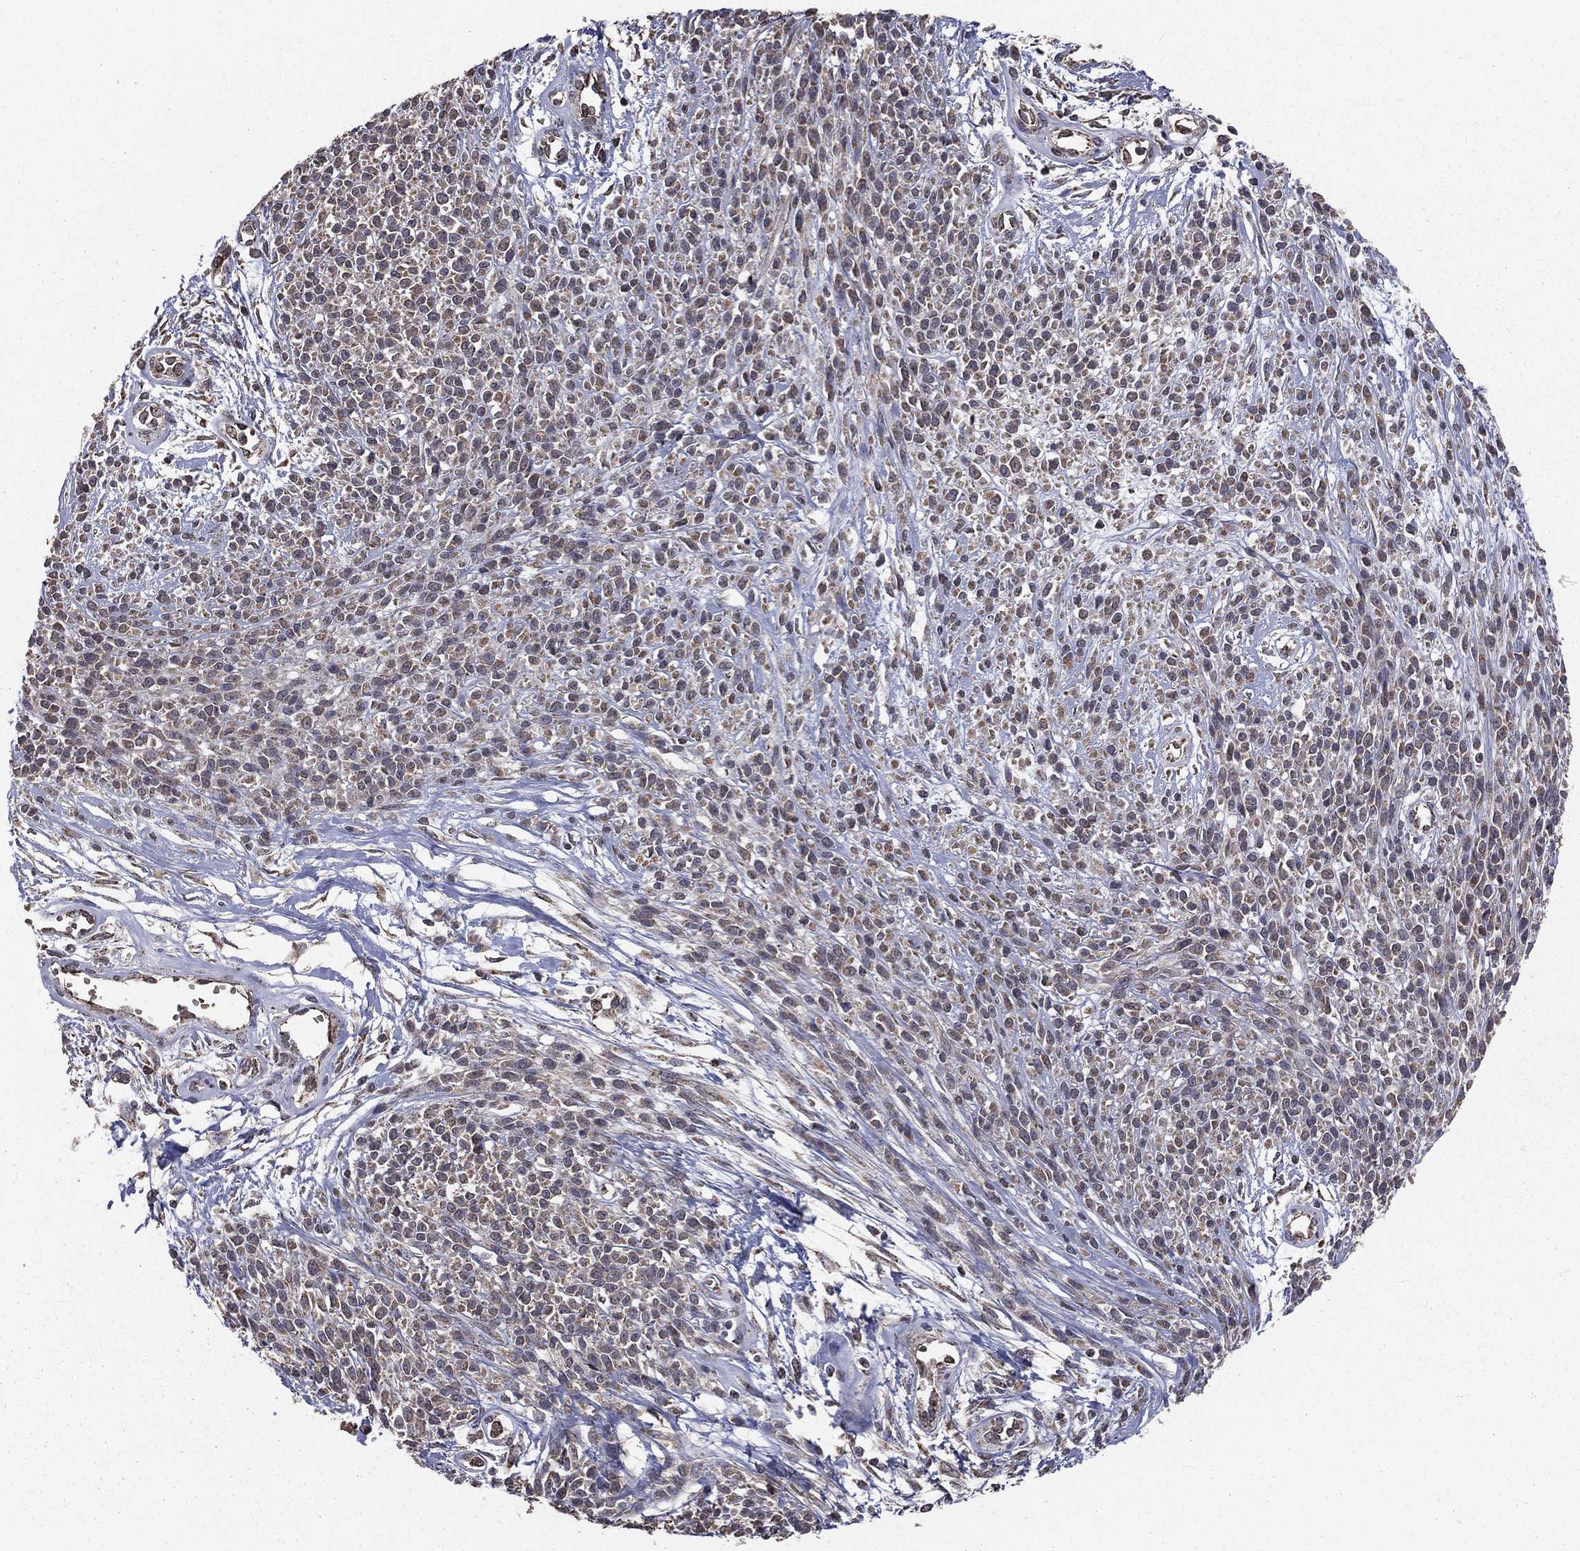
{"staining": {"intensity": "negative", "quantity": "none", "location": "none"}, "tissue": "melanoma", "cell_type": "Tumor cells", "image_type": "cancer", "snomed": [{"axis": "morphology", "description": "Malignant melanoma, NOS"}, {"axis": "topography", "description": "Skin"}, {"axis": "topography", "description": "Skin of trunk"}], "caption": "An image of melanoma stained for a protein displays no brown staining in tumor cells. Brightfield microscopy of immunohistochemistry stained with DAB (brown) and hematoxylin (blue), captured at high magnification.", "gene": "MRPL46", "patient": {"sex": "male", "age": 74}}